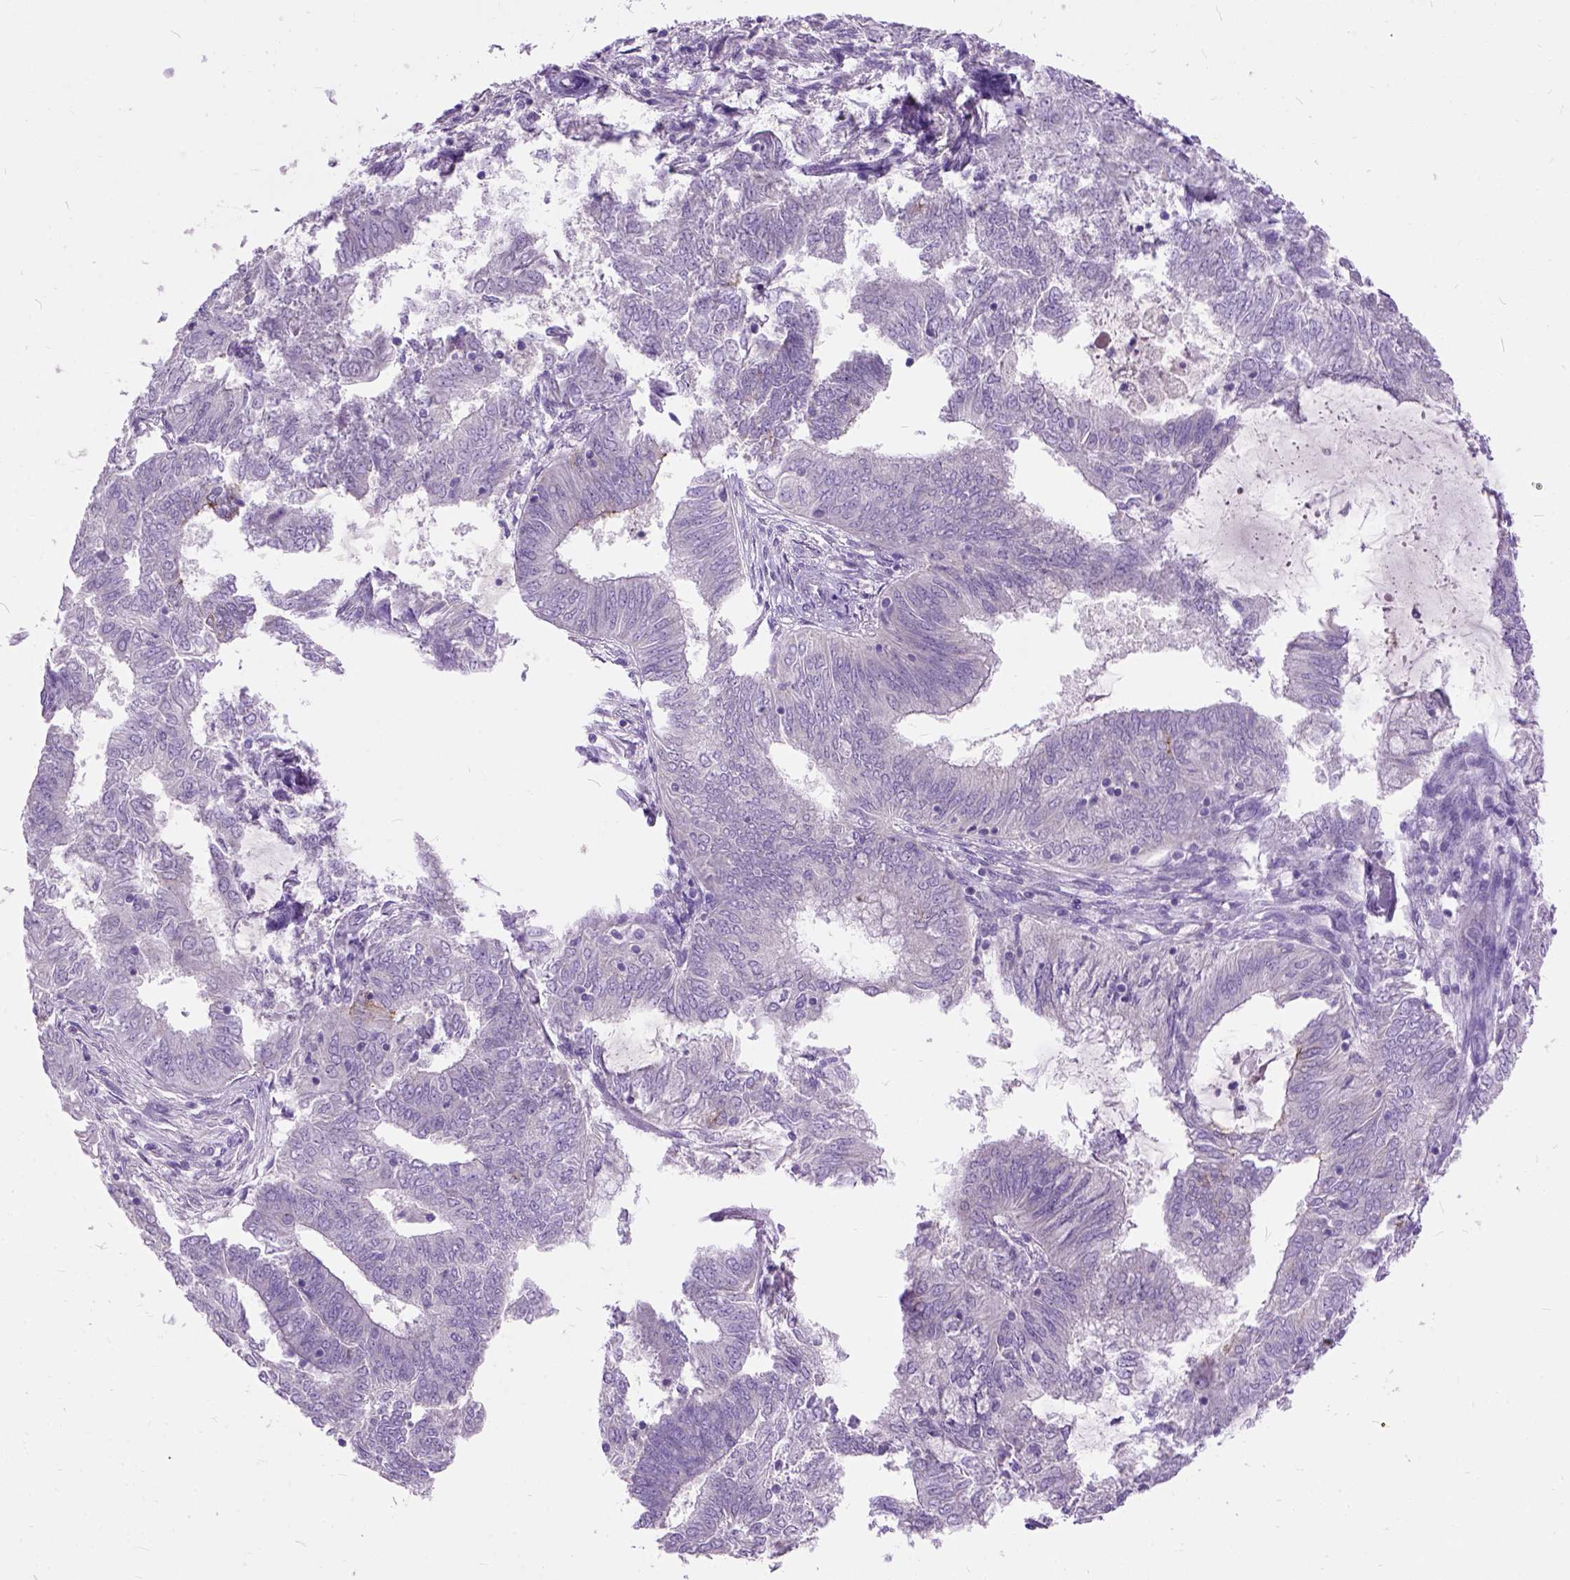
{"staining": {"intensity": "negative", "quantity": "none", "location": "none"}, "tissue": "endometrial cancer", "cell_type": "Tumor cells", "image_type": "cancer", "snomed": [{"axis": "morphology", "description": "Adenocarcinoma, NOS"}, {"axis": "topography", "description": "Endometrium"}], "caption": "This is a histopathology image of IHC staining of adenocarcinoma (endometrial), which shows no positivity in tumor cells. (IHC, brightfield microscopy, high magnification).", "gene": "MAPT", "patient": {"sex": "female", "age": 62}}